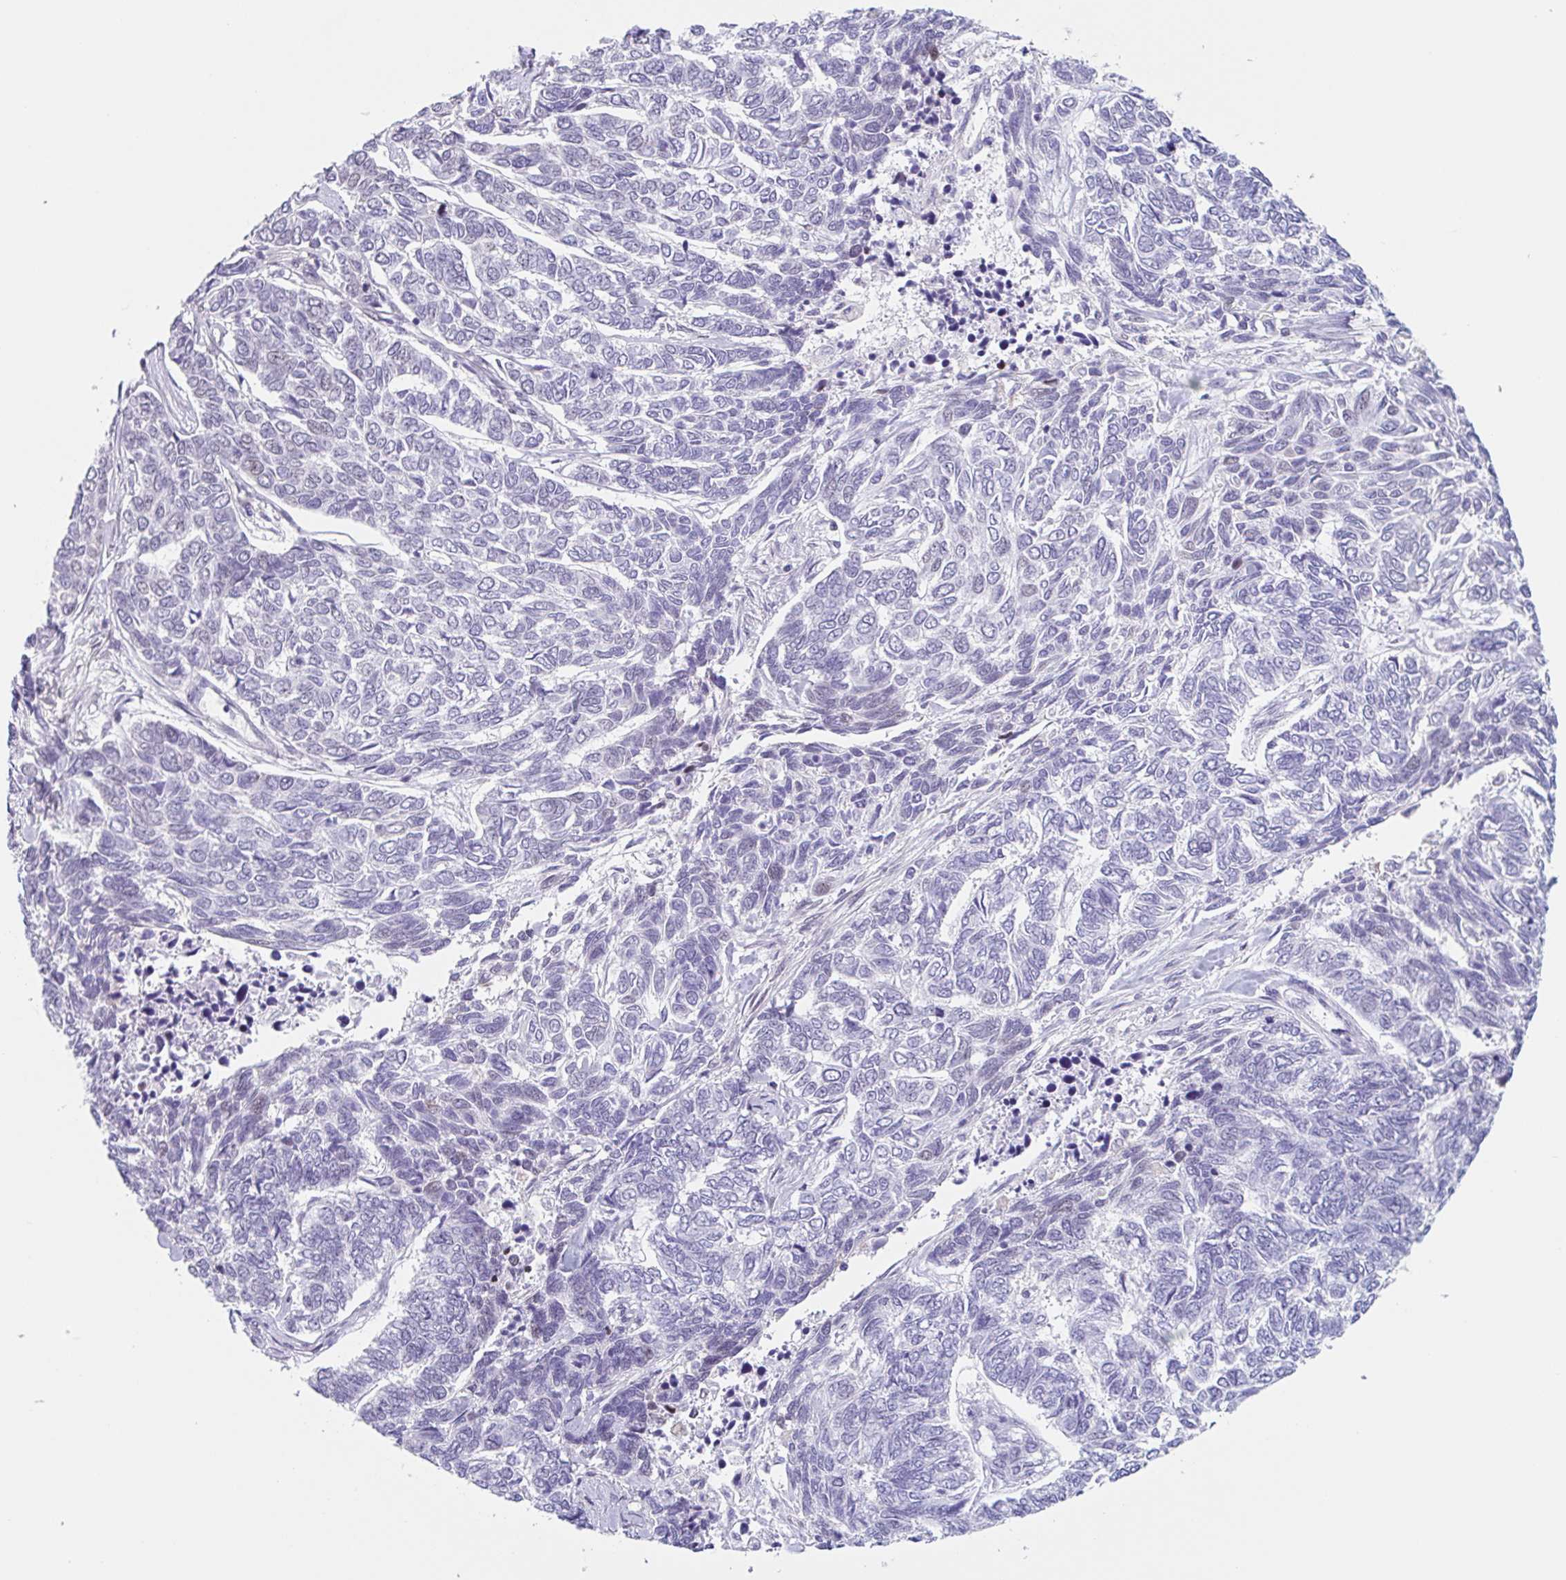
{"staining": {"intensity": "negative", "quantity": "none", "location": "none"}, "tissue": "skin cancer", "cell_type": "Tumor cells", "image_type": "cancer", "snomed": [{"axis": "morphology", "description": "Basal cell carcinoma"}, {"axis": "topography", "description": "Skin"}], "caption": "A high-resolution image shows immunohistochemistry (IHC) staining of skin cancer (basal cell carcinoma), which demonstrates no significant positivity in tumor cells.", "gene": "LENG9", "patient": {"sex": "female", "age": 65}}